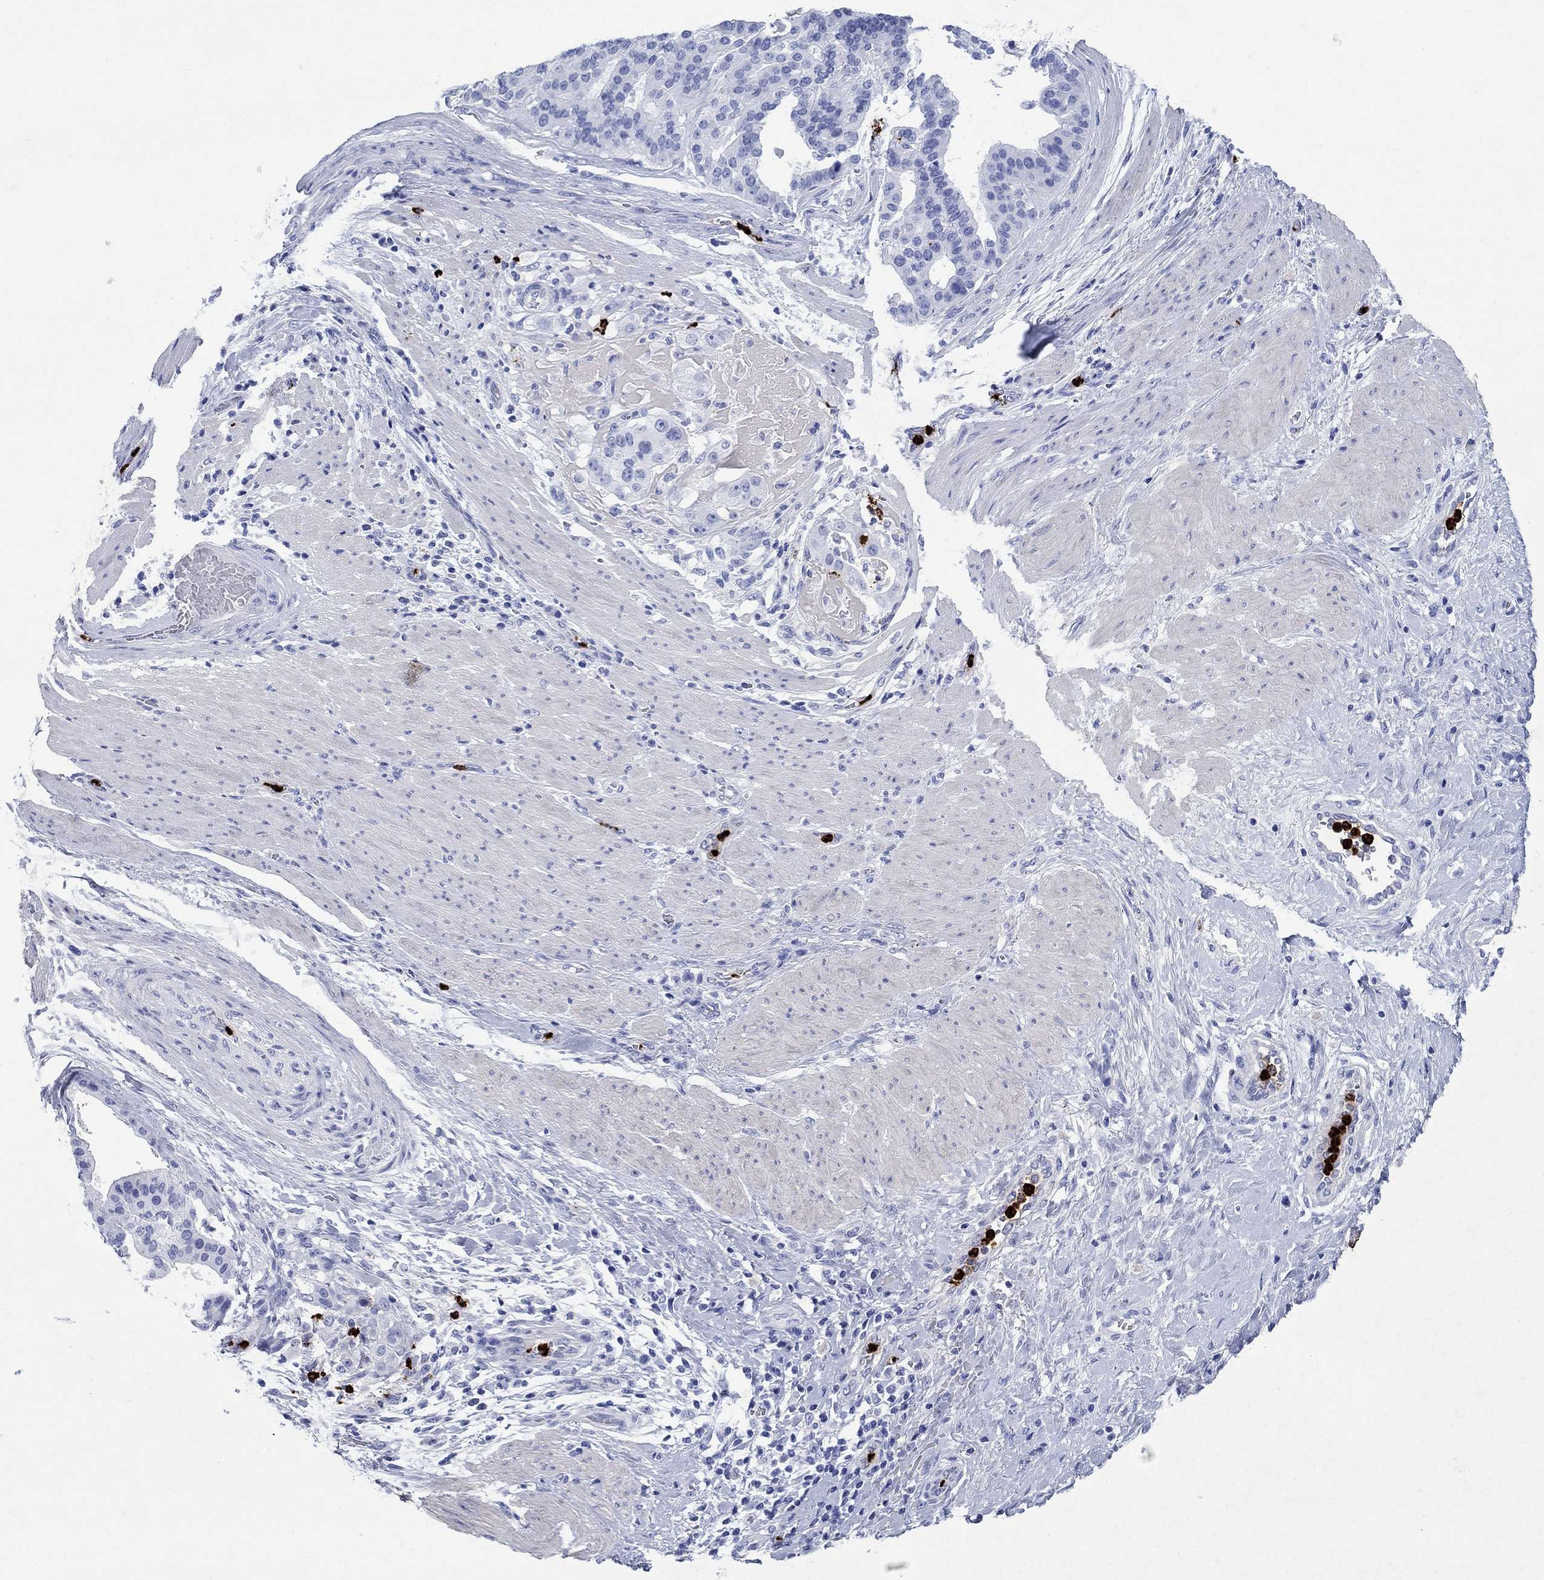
{"staining": {"intensity": "negative", "quantity": "none", "location": "none"}, "tissue": "stomach cancer", "cell_type": "Tumor cells", "image_type": "cancer", "snomed": [{"axis": "morphology", "description": "Adenocarcinoma, NOS"}, {"axis": "topography", "description": "Stomach"}], "caption": "Immunohistochemistry (IHC) histopathology image of adenocarcinoma (stomach) stained for a protein (brown), which displays no positivity in tumor cells.", "gene": "AZU1", "patient": {"sex": "male", "age": 48}}